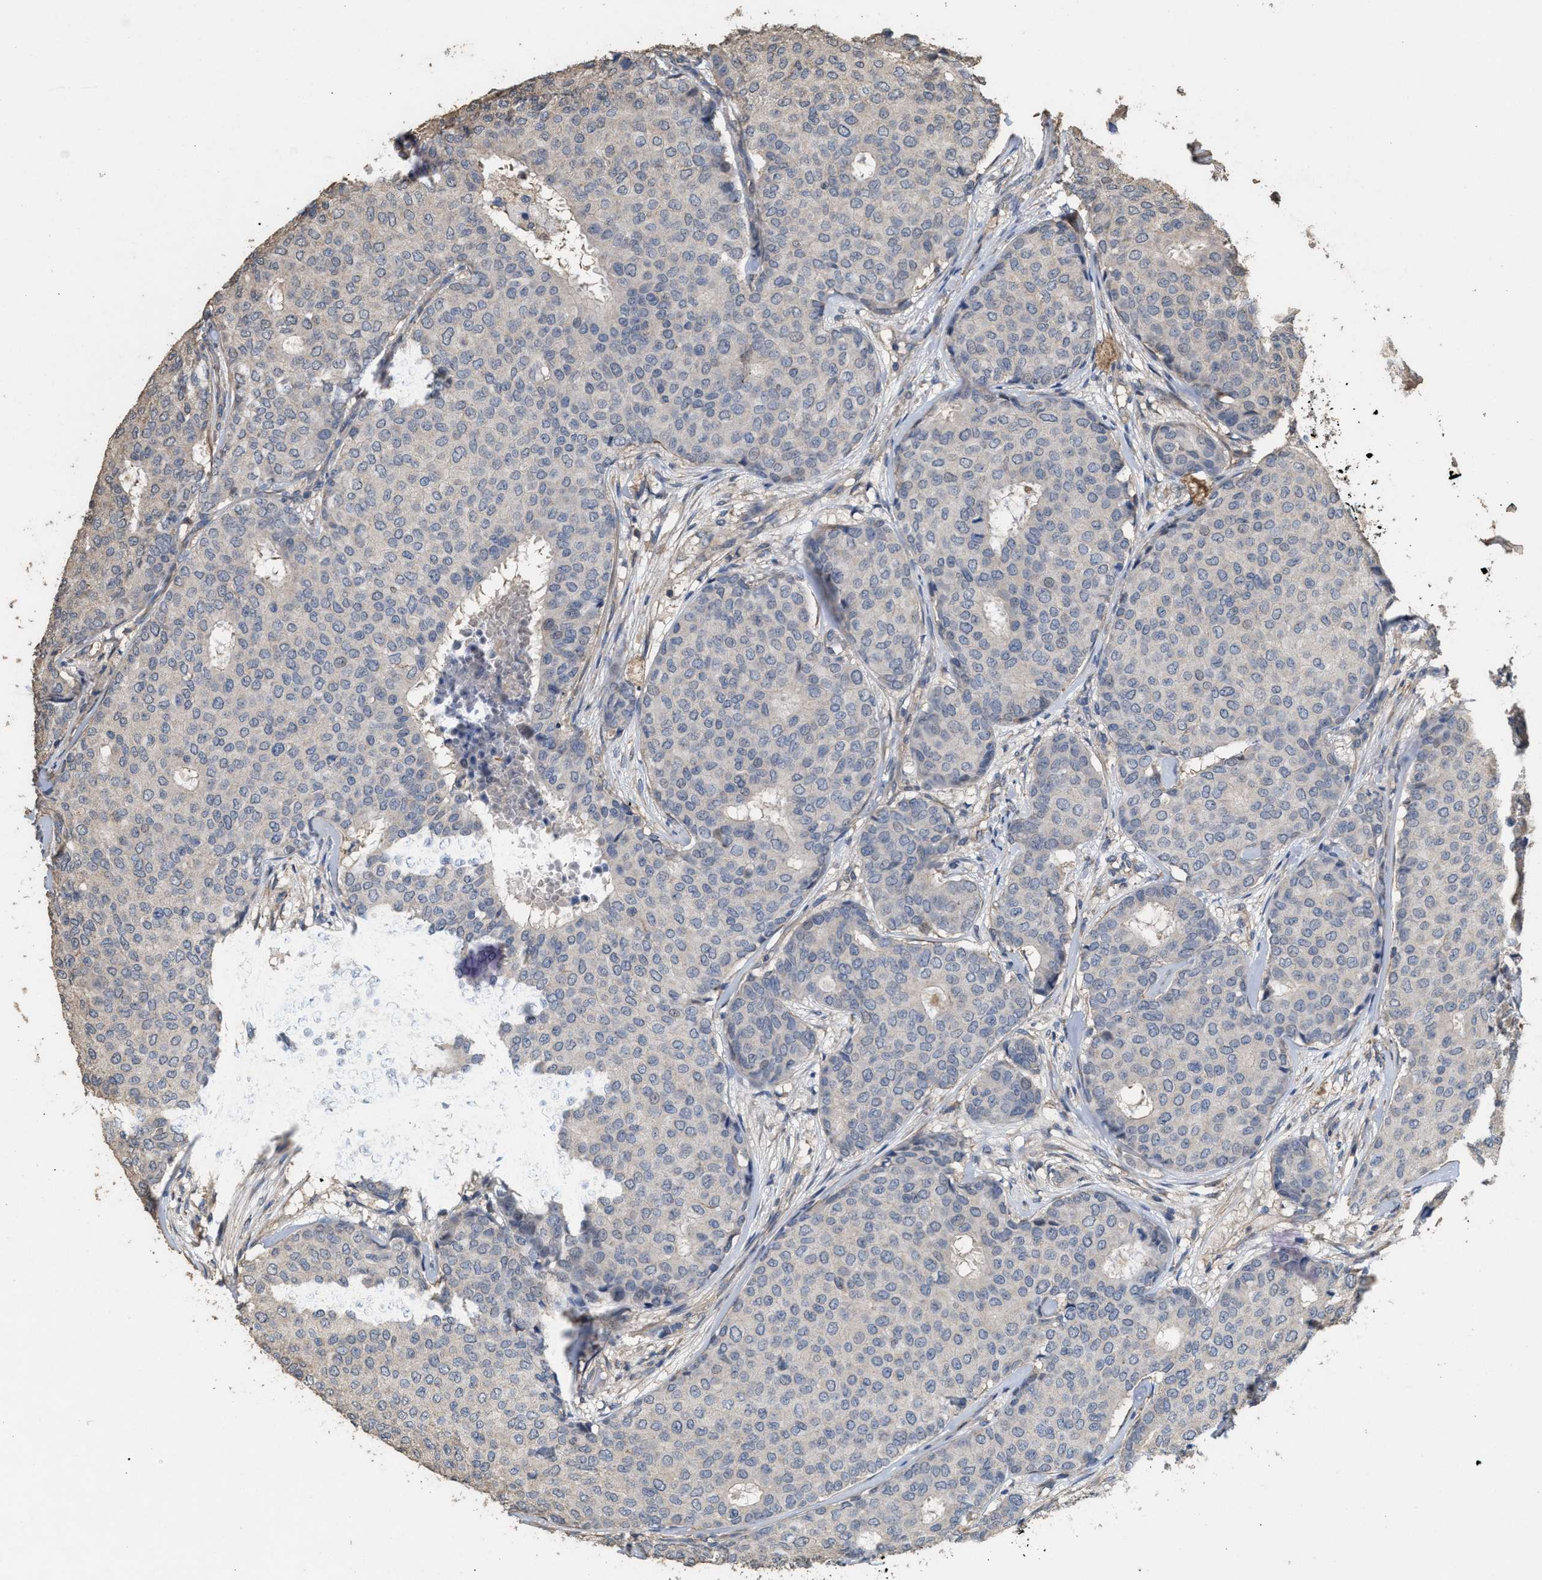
{"staining": {"intensity": "negative", "quantity": "none", "location": "none"}, "tissue": "breast cancer", "cell_type": "Tumor cells", "image_type": "cancer", "snomed": [{"axis": "morphology", "description": "Duct carcinoma"}, {"axis": "topography", "description": "Breast"}], "caption": "Tumor cells show no significant staining in breast infiltrating ductal carcinoma.", "gene": "HTRA3", "patient": {"sex": "female", "age": 75}}